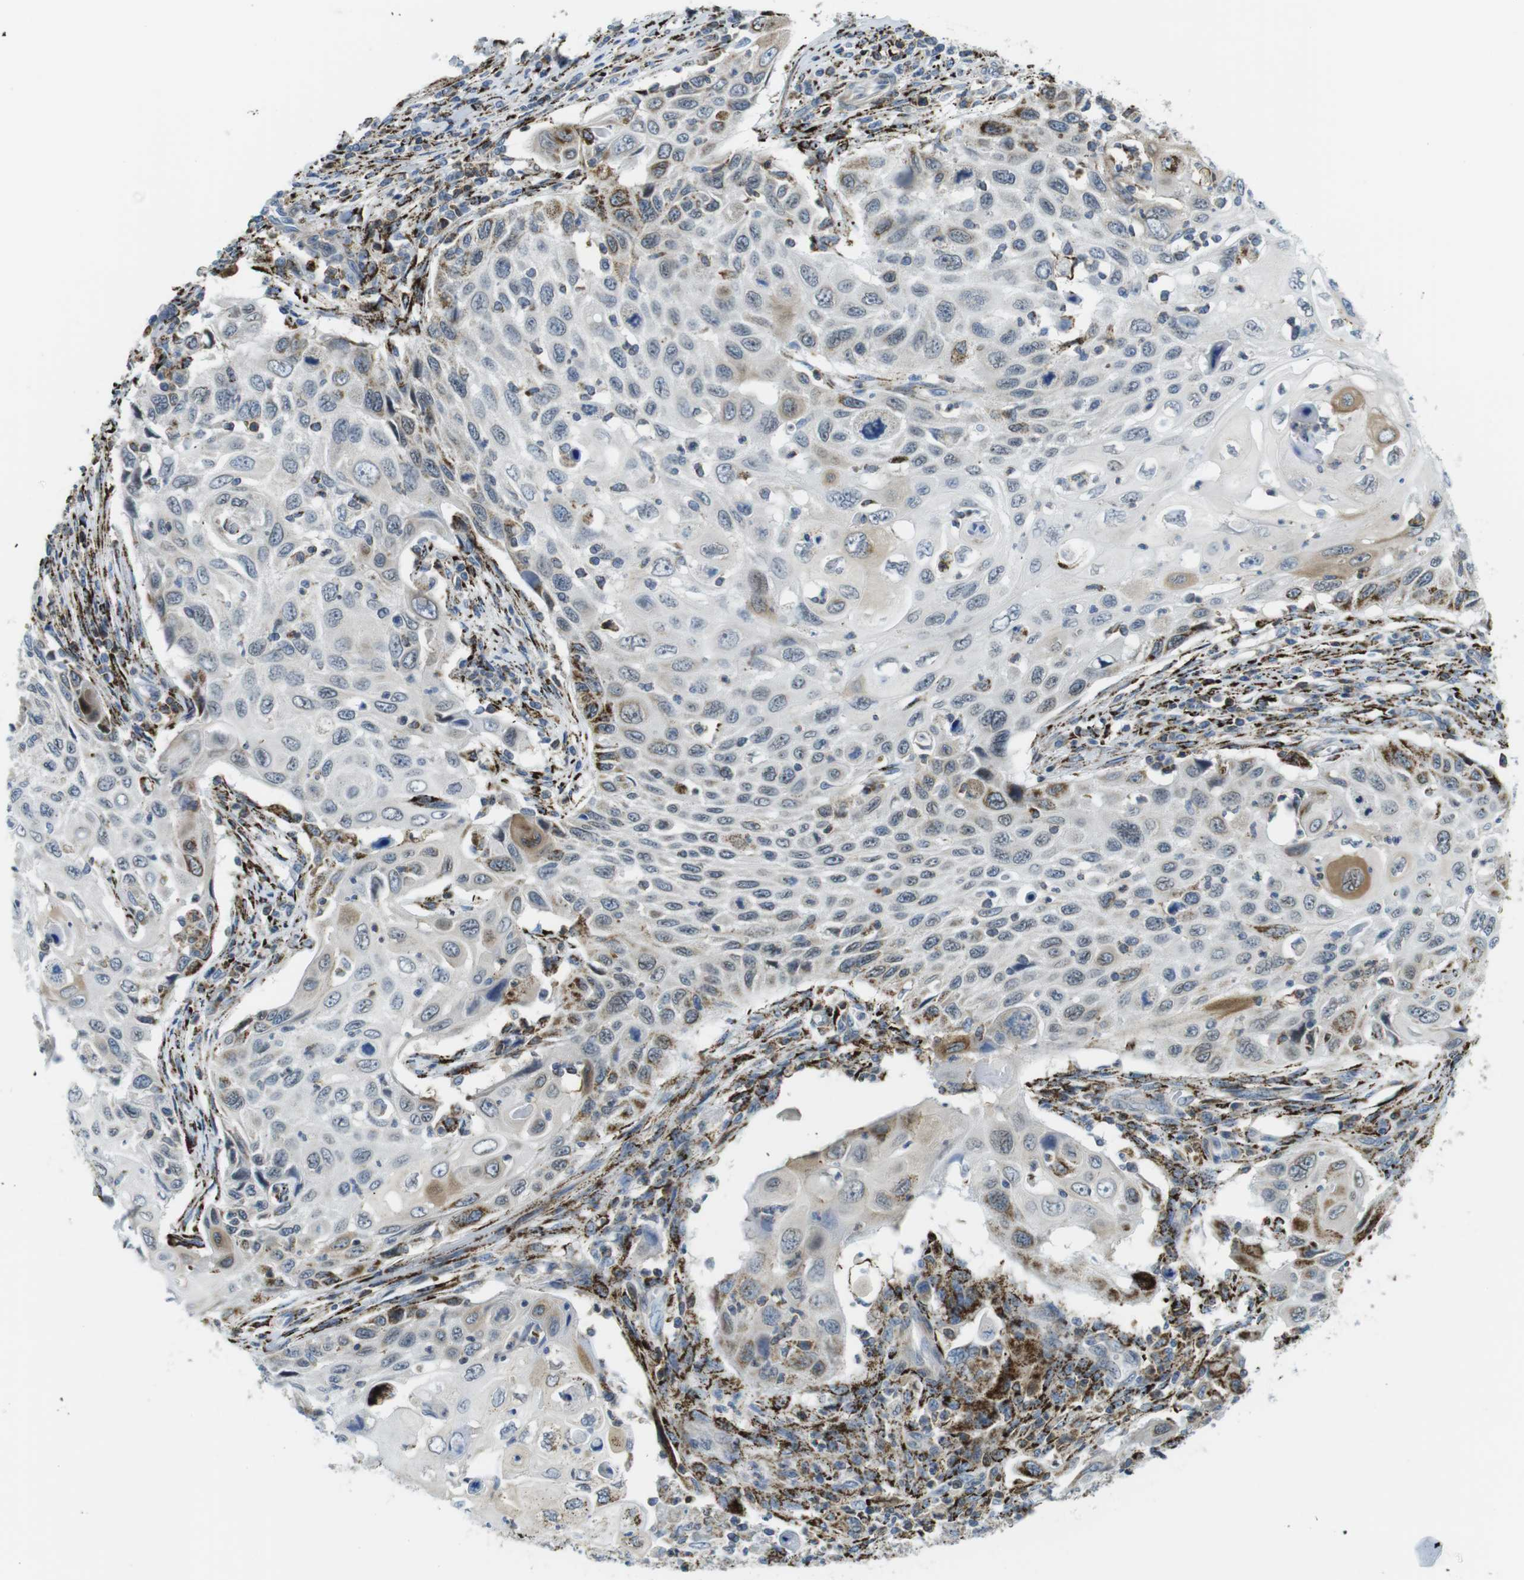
{"staining": {"intensity": "negative", "quantity": "none", "location": "none"}, "tissue": "cervical cancer", "cell_type": "Tumor cells", "image_type": "cancer", "snomed": [{"axis": "morphology", "description": "Squamous cell carcinoma, NOS"}, {"axis": "topography", "description": "Cervix"}], "caption": "Immunohistochemistry (IHC) micrograph of cervical squamous cell carcinoma stained for a protein (brown), which demonstrates no positivity in tumor cells. The staining is performed using DAB brown chromogen with nuclei counter-stained in using hematoxylin.", "gene": "KCNE3", "patient": {"sex": "female", "age": 70}}